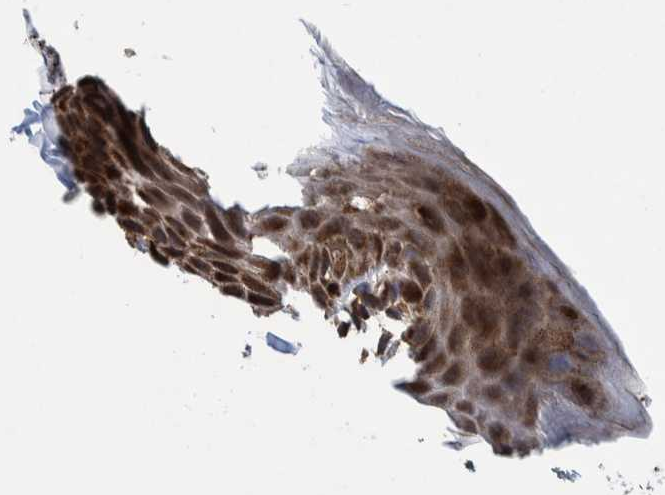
{"staining": {"intensity": "moderate", "quantity": ">75%", "location": "cytoplasmic/membranous"}, "tissue": "skin", "cell_type": "Epidermal cells", "image_type": "normal", "snomed": [{"axis": "morphology", "description": "Normal tissue, NOS"}, {"axis": "topography", "description": "Anal"}], "caption": "Immunohistochemistry of unremarkable skin shows medium levels of moderate cytoplasmic/membranous positivity in approximately >75% of epidermal cells.", "gene": "MRPS7", "patient": {"sex": "male", "age": 44}}